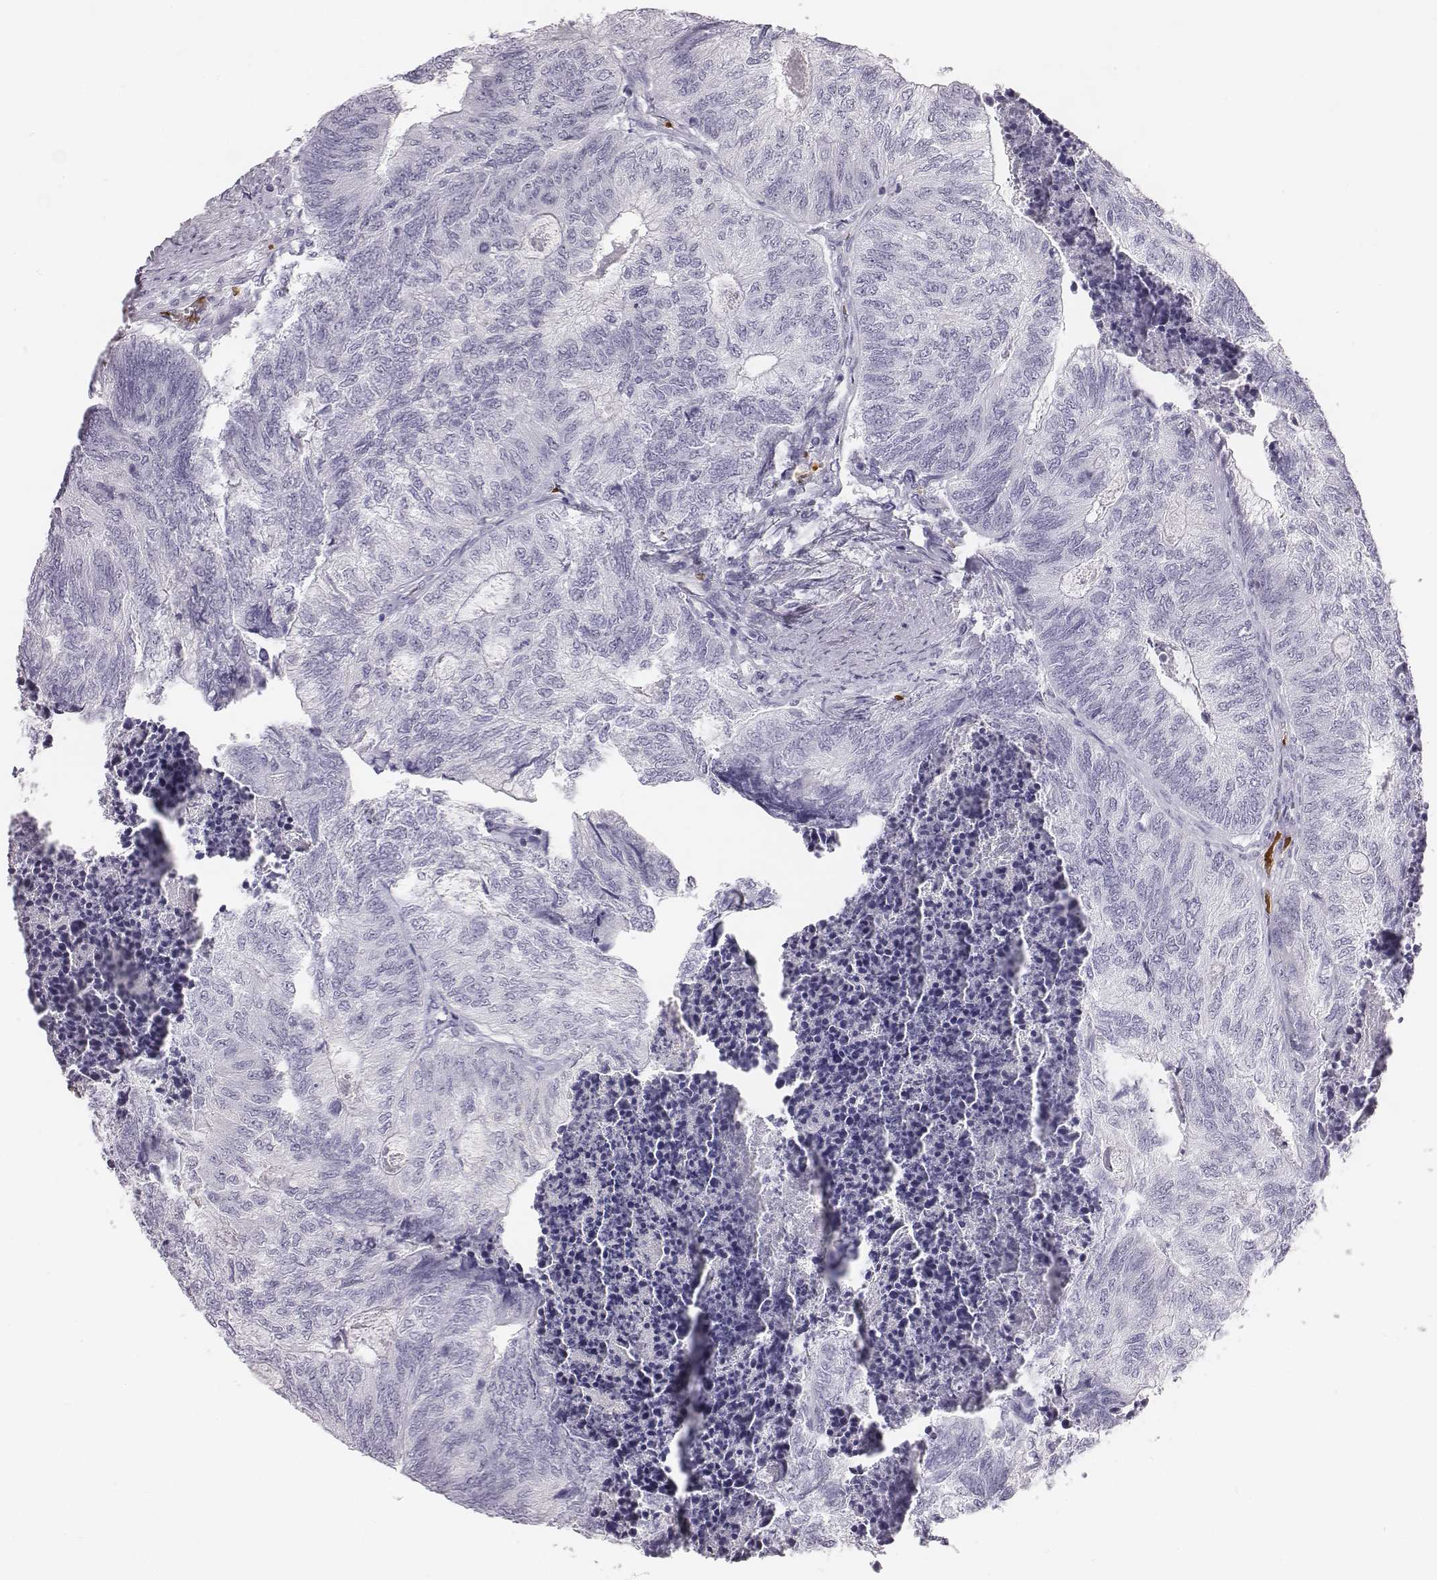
{"staining": {"intensity": "negative", "quantity": "none", "location": "none"}, "tissue": "colorectal cancer", "cell_type": "Tumor cells", "image_type": "cancer", "snomed": [{"axis": "morphology", "description": "Adenocarcinoma, NOS"}, {"axis": "topography", "description": "Colon"}], "caption": "The immunohistochemistry image has no significant staining in tumor cells of adenocarcinoma (colorectal) tissue. (DAB immunohistochemistry with hematoxylin counter stain).", "gene": "HBZ", "patient": {"sex": "female", "age": 67}}